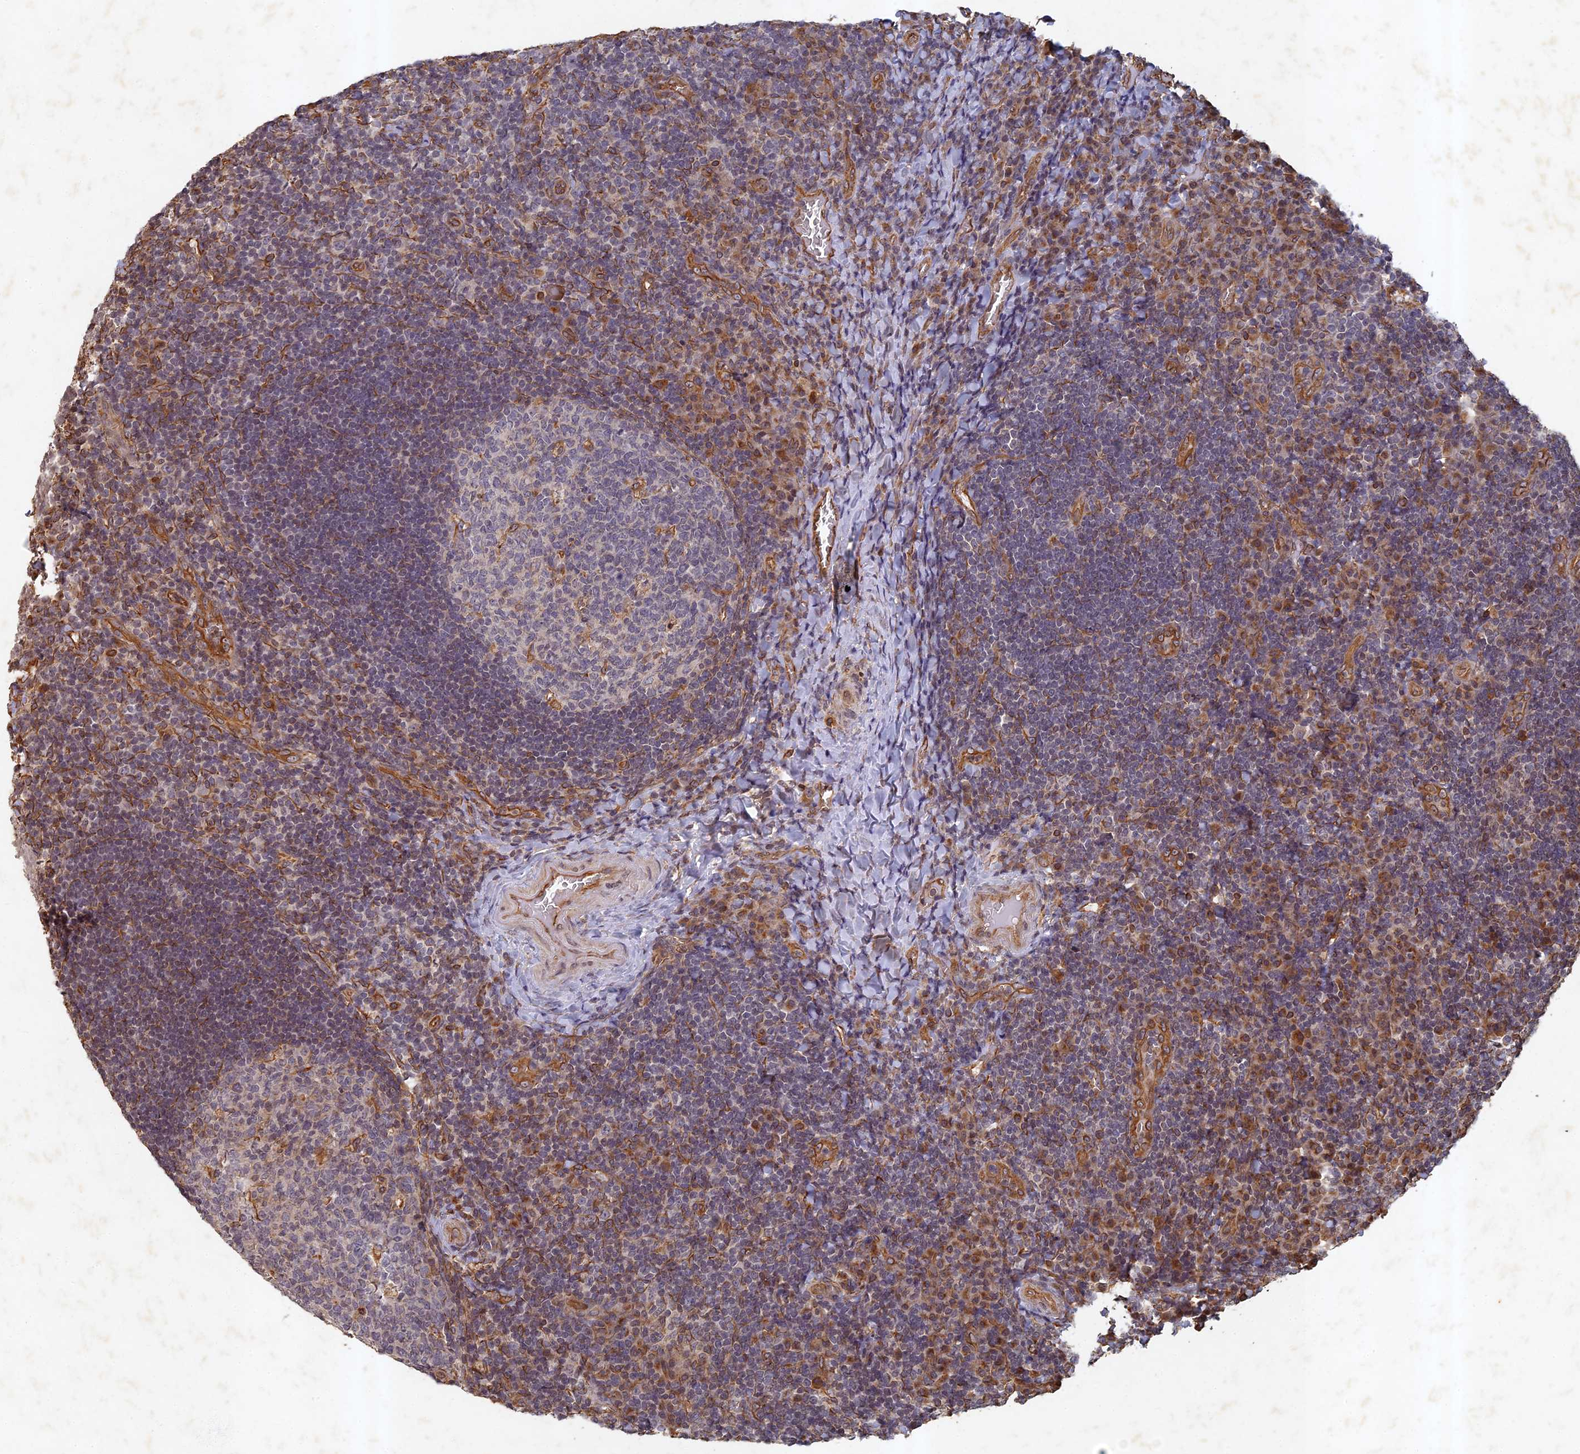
{"staining": {"intensity": "moderate", "quantity": "<25%", "location": "cytoplasmic/membranous"}, "tissue": "tonsil", "cell_type": "Germinal center cells", "image_type": "normal", "snomed": [{"axis": "morphology", "description": "Normal tissue, NOS"}, {"axis": "topography", "description": "Tonsil"}], "caption": "The histopathology image shows staining of benign tonsil, revealing moderate cytoplasmic/membranous protein positivity (brown color) within germinal center cells. (DAB (3,3'-diaminobenzidine) IHC with brightfield microscopy, high magnification).", "gene": "ABCB10", "patient": {"sex": "male", "age": 17}}